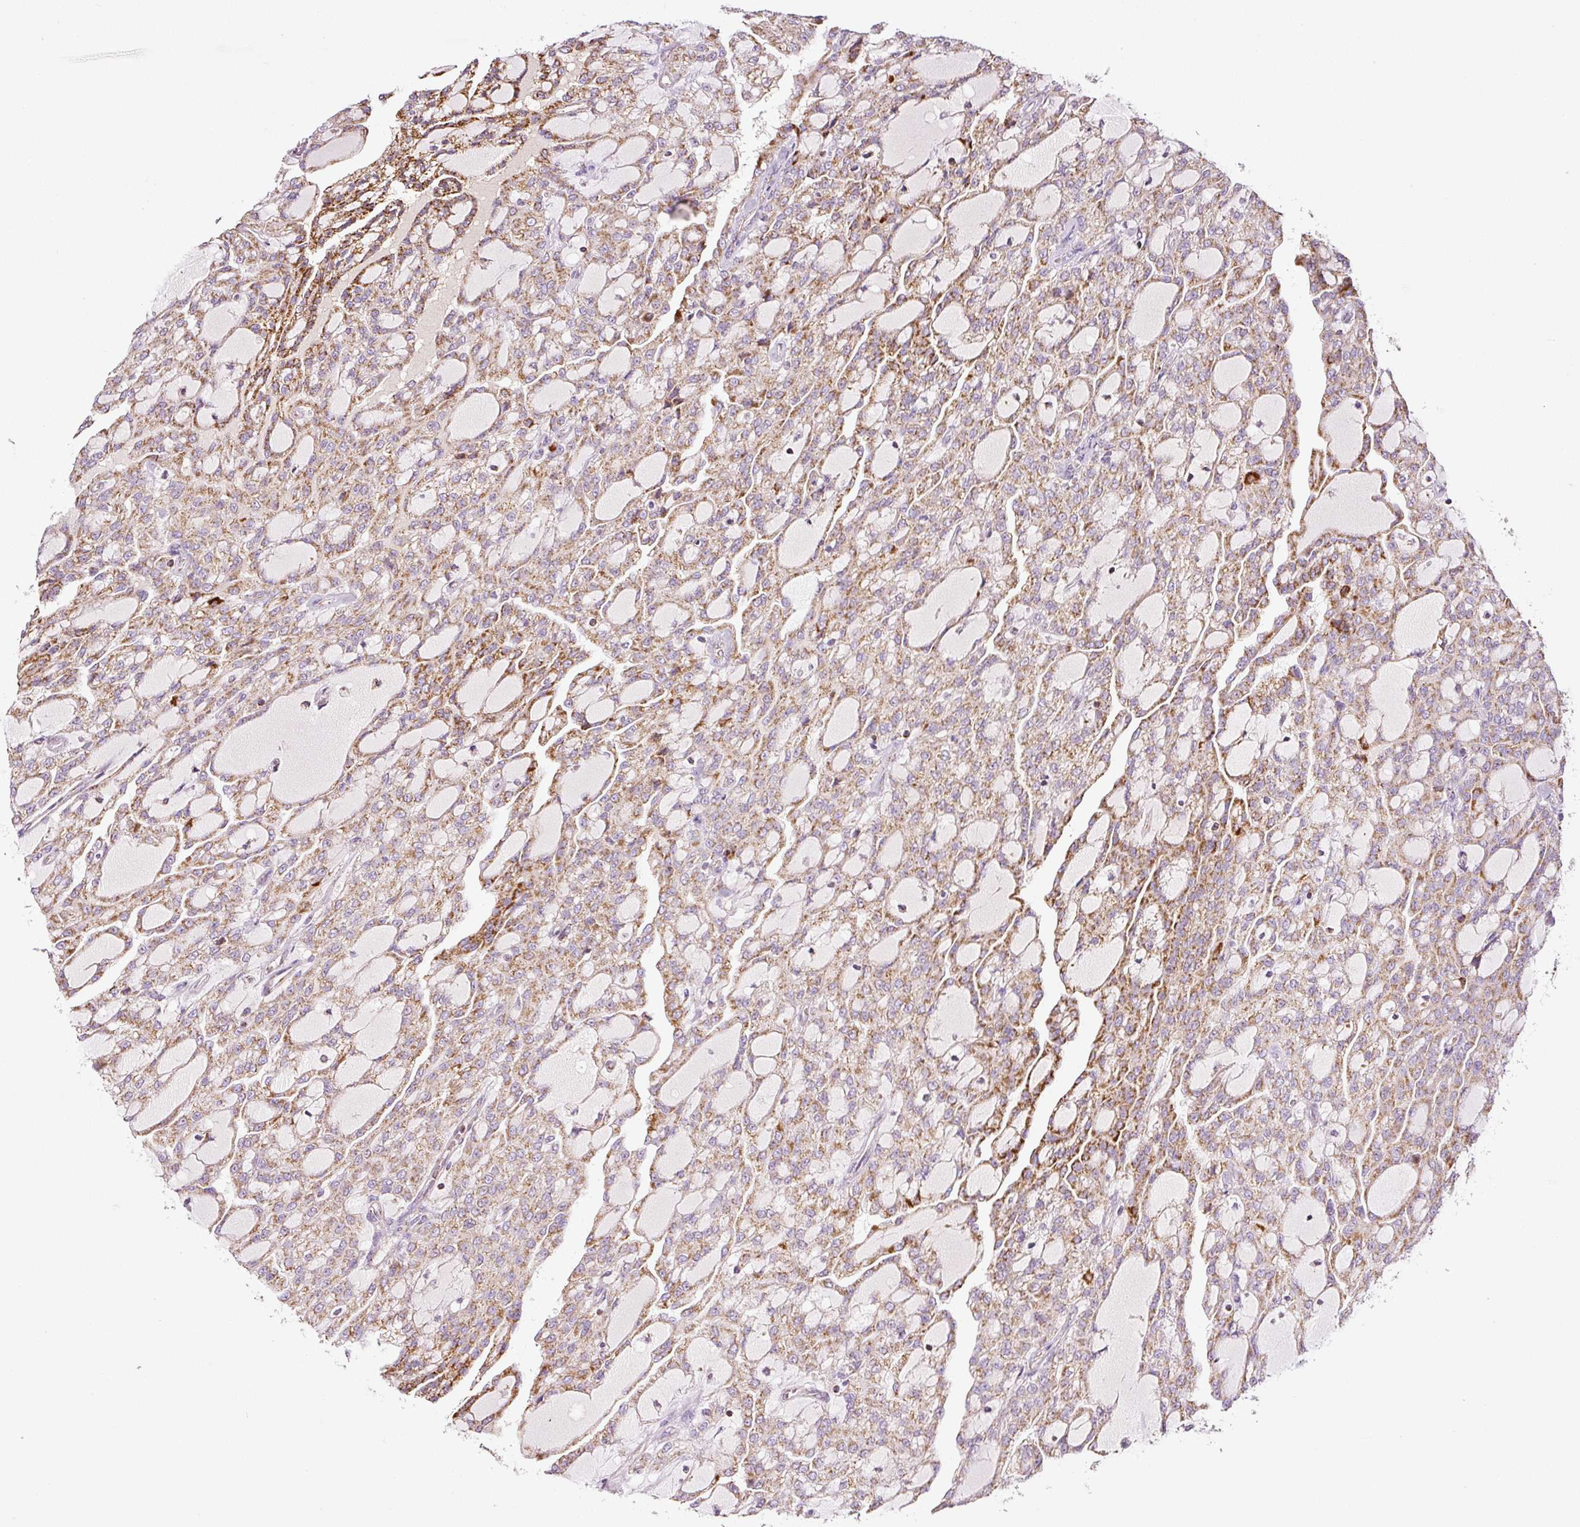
{"staining": {"intensity": "moderate", "quantity": ">75%", "location": "cytoplasmic/membranous"}, "tissue": "renal cancer", "cell_type": "Tumor cells", "image_type": "cancer", "snomed": [{"axis": "morphology", "description": "Adenocarcinoma, NOS"}, {"axis": "topography", "description": "Kidney"}], "caption": "This photomicrograph displays renal cancer stained with immunohistochemistry (IHC) to label a protein in brown. The cytoplasmic/membranous of tumor cells show moderate positivity for the protein. Nuclei are counter-stained blue.", "gene": "SDHA", "patient": {"sex": "male", "age": 63}}